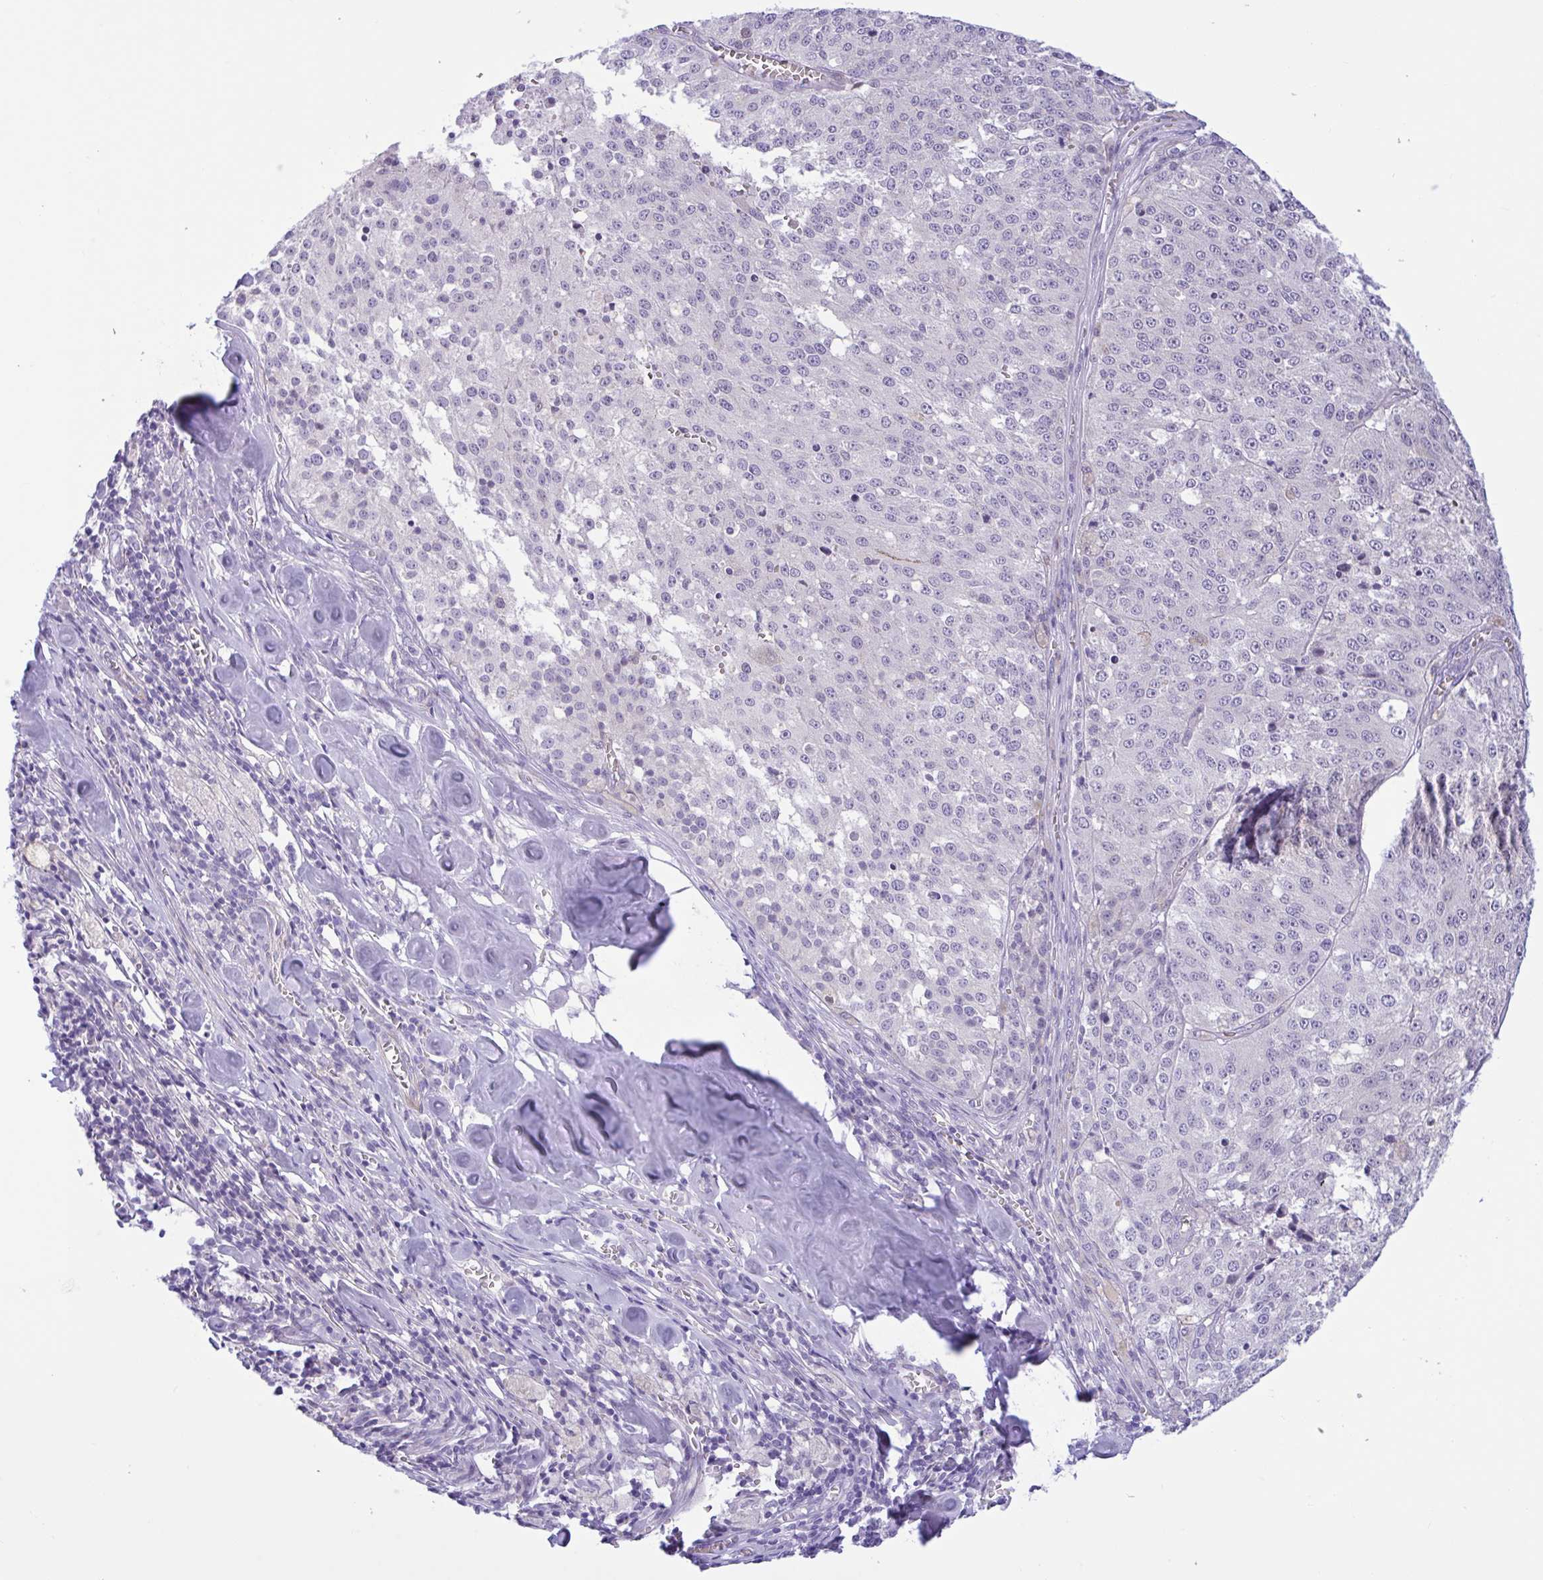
{"staining": {"intensity": "negative", "quantity": "none", "location": "none"}, "tissue": "melanoma", "cell_type": "Tumor cells", "image_type": "cancer", "snomed": [{"axis": "morphology", "description": "Malignant melanoma, Metastatic site"}, {"axis": "topography", "description": "Lymph node"}], "caption": "Immunohistochemistry of human malignant melanoma (metastatic site) demonstrates no expression in tumor cells.", "gene": "AHCYL2", "patient": {"sex": "female", "age": 64}}